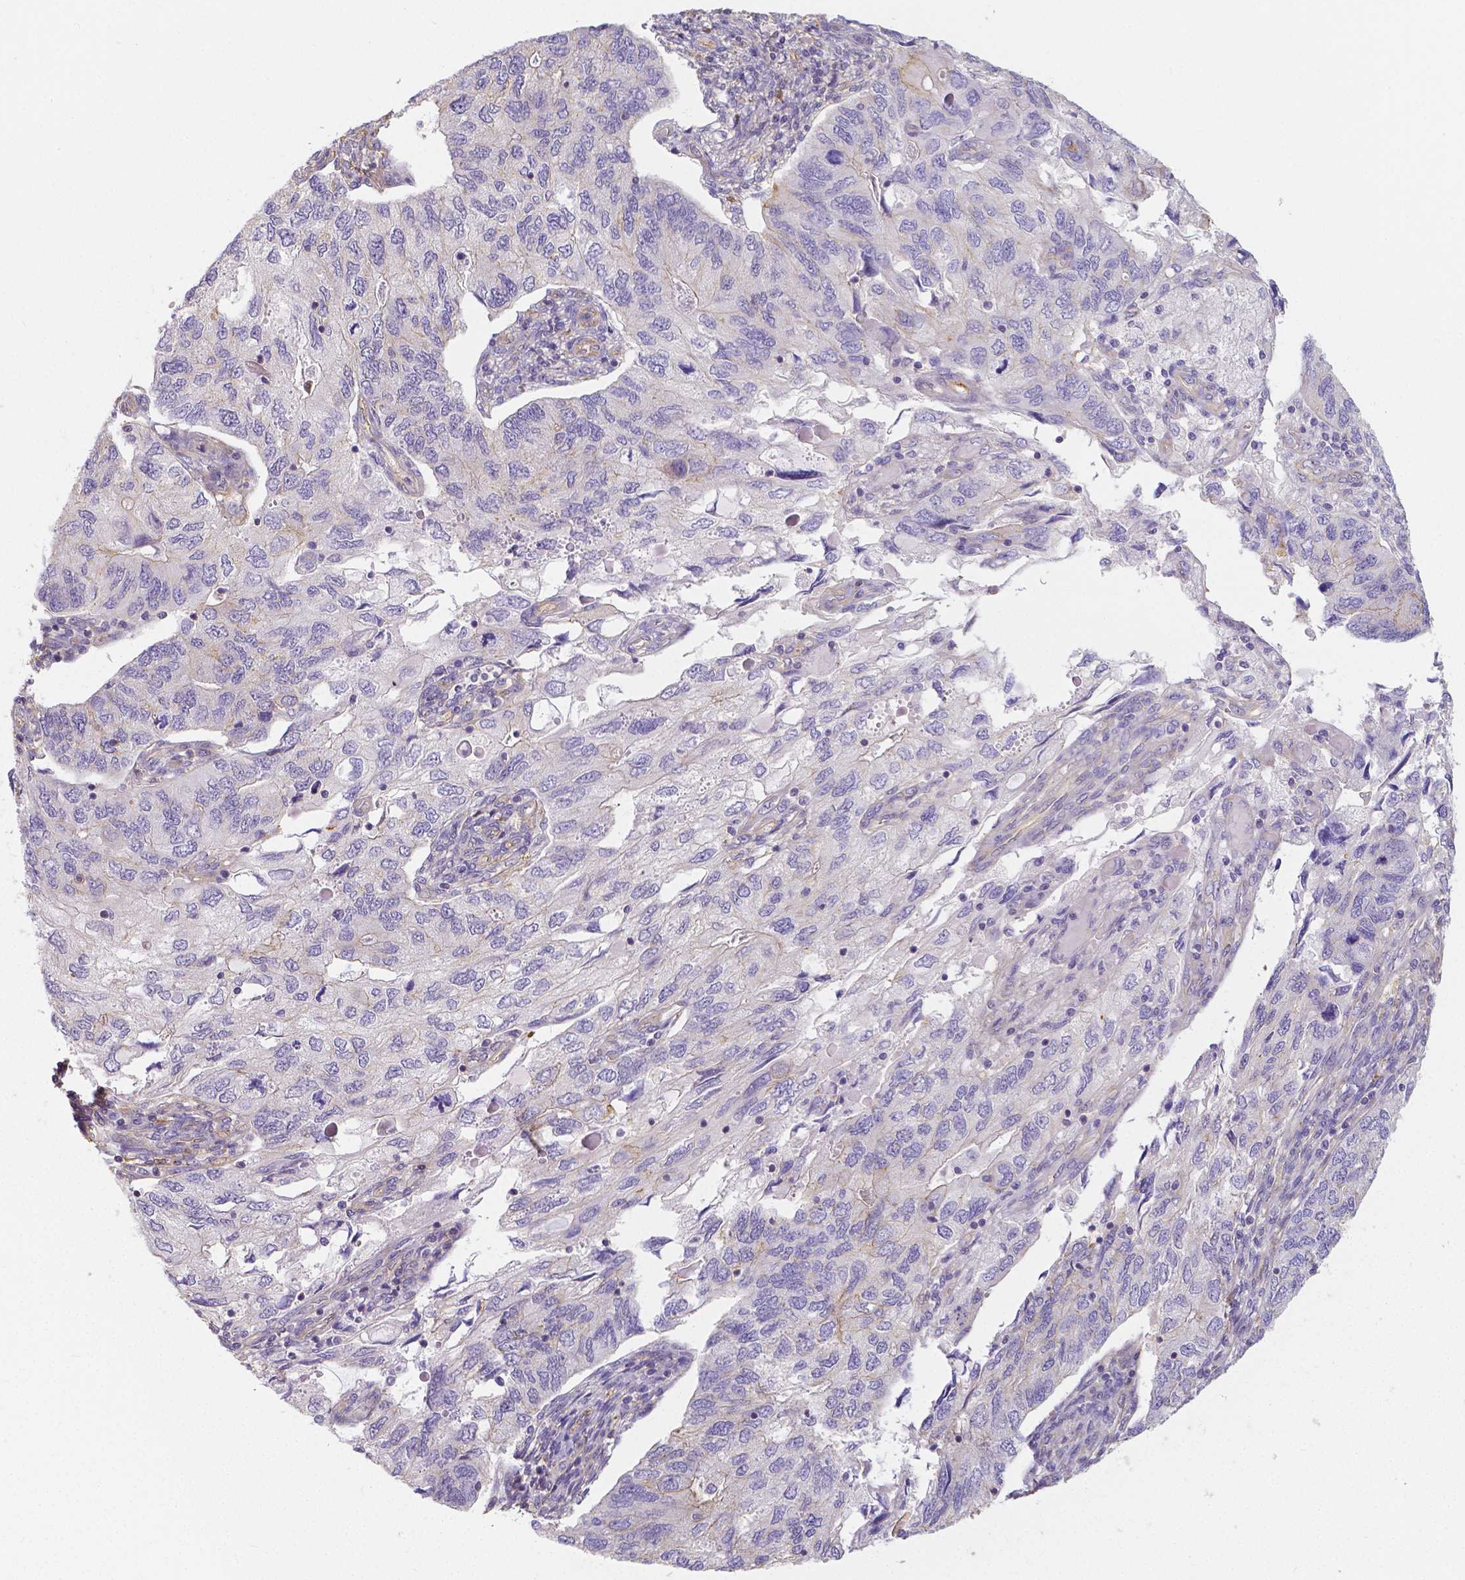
{"staining": {"intensity": "negative", "quantity": "none", "location": "none"}, "tissue": "endometrial cancer", "cell_type": "Tumor cells", "image_type": "cancer", "snomed": [{"axis": "morphology", "description": "Carcinoma, NOS"}, {"axis": "topography", "description": "Uterus"}], "caption": "This histopathology image is of carcinoma (endometrial) stained with immunohistochemistry to label a protein in brown with the nuclei are counter-stained blue. There is no expression in tumor cells.", "gene": "CRMP1", "patient": {"sex": "female", "age": 76}}